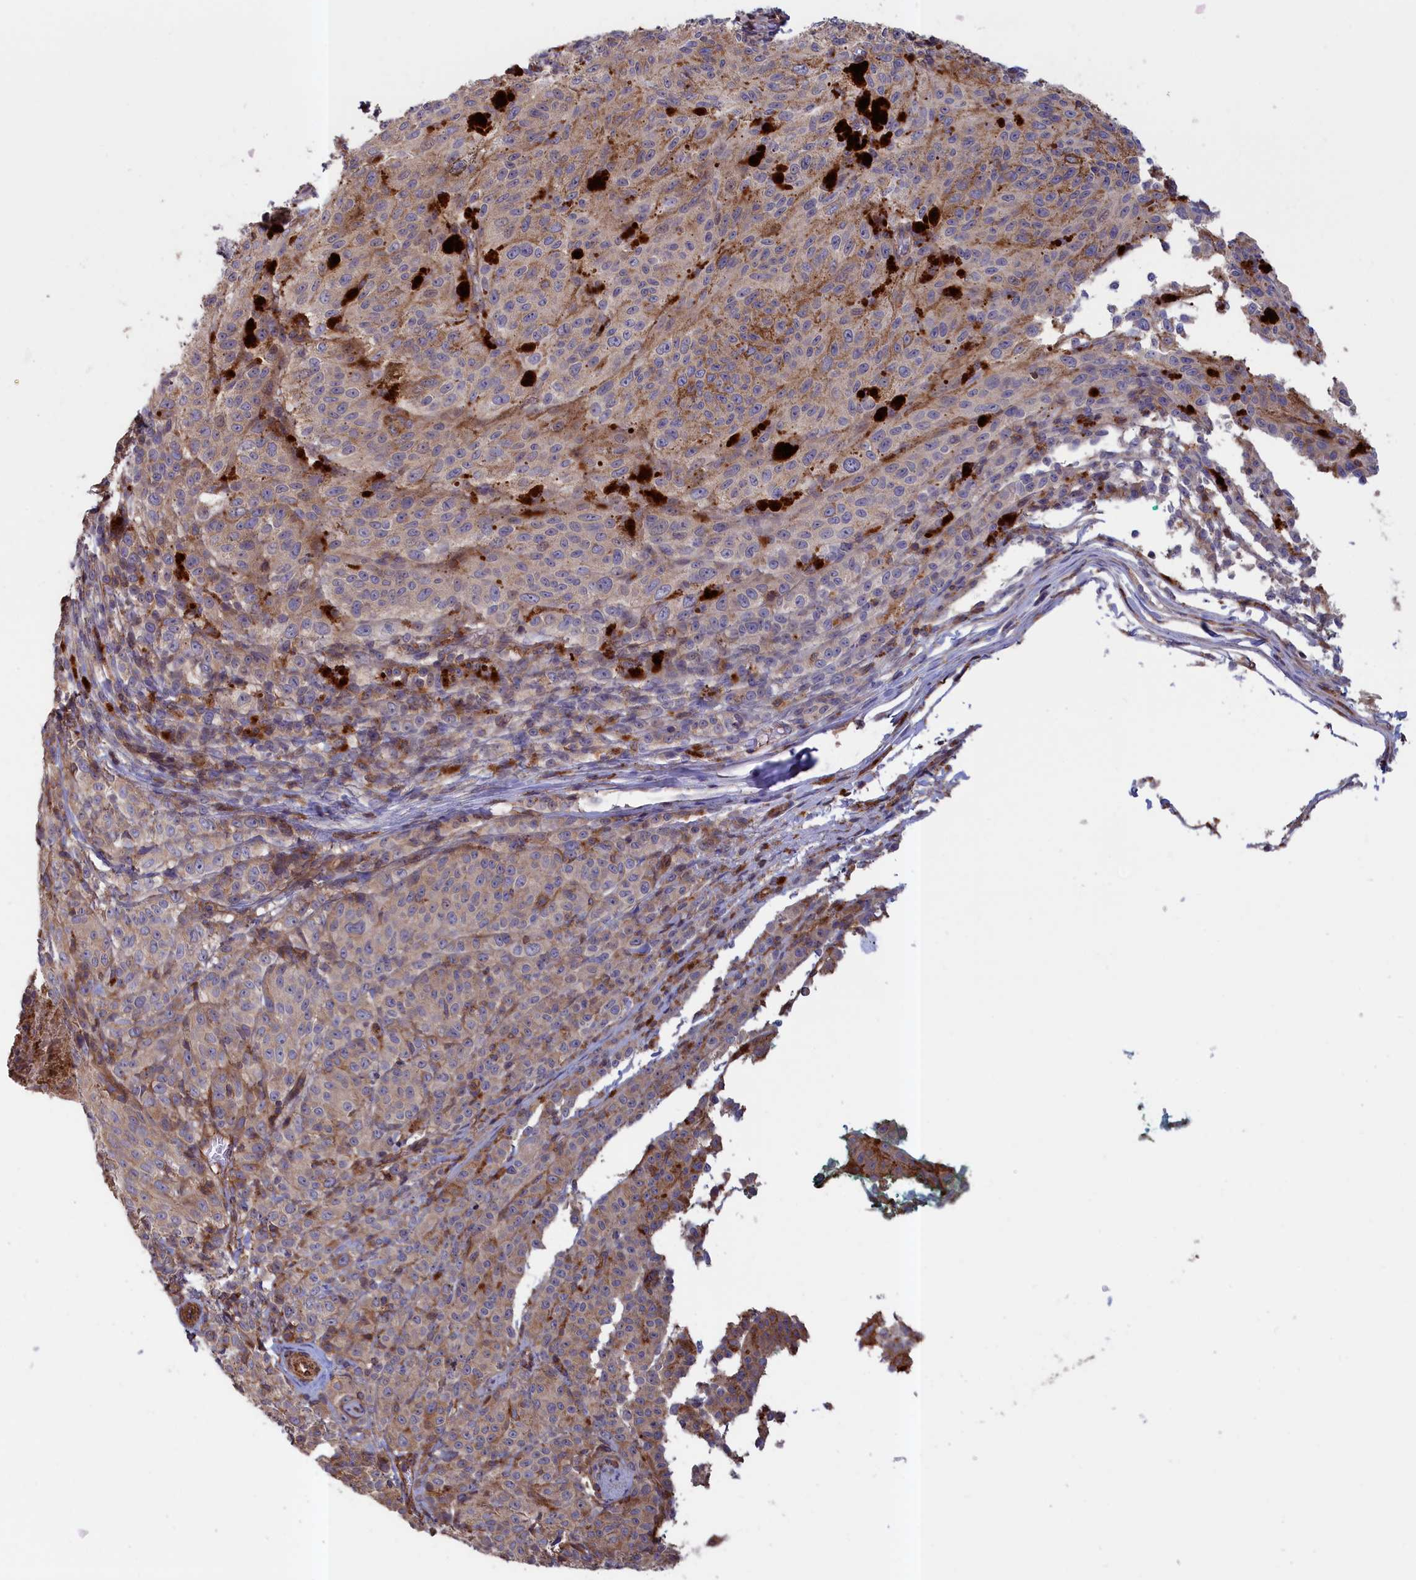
{"staining": {"intensity": "weak", "quantity": ">75%", "location": "cytoplasmic/membranous"}, "tissue": "melanoma", "cell_type": "Tumor cells", "image_type": "cancer", "snomed": [{"axis": "morphology", "description": "Malignant melanoma, NOS"}, {"axis": "topography", "description": "Skin"}], "caption": "Malignant melanoma stained with DAB IHC shows low levels of weak cytoplasmic/membranous positivity in about >75% of tumor cells.", "gene": "ANKRD27", "patient": {"sex": "female", "age": 52}}